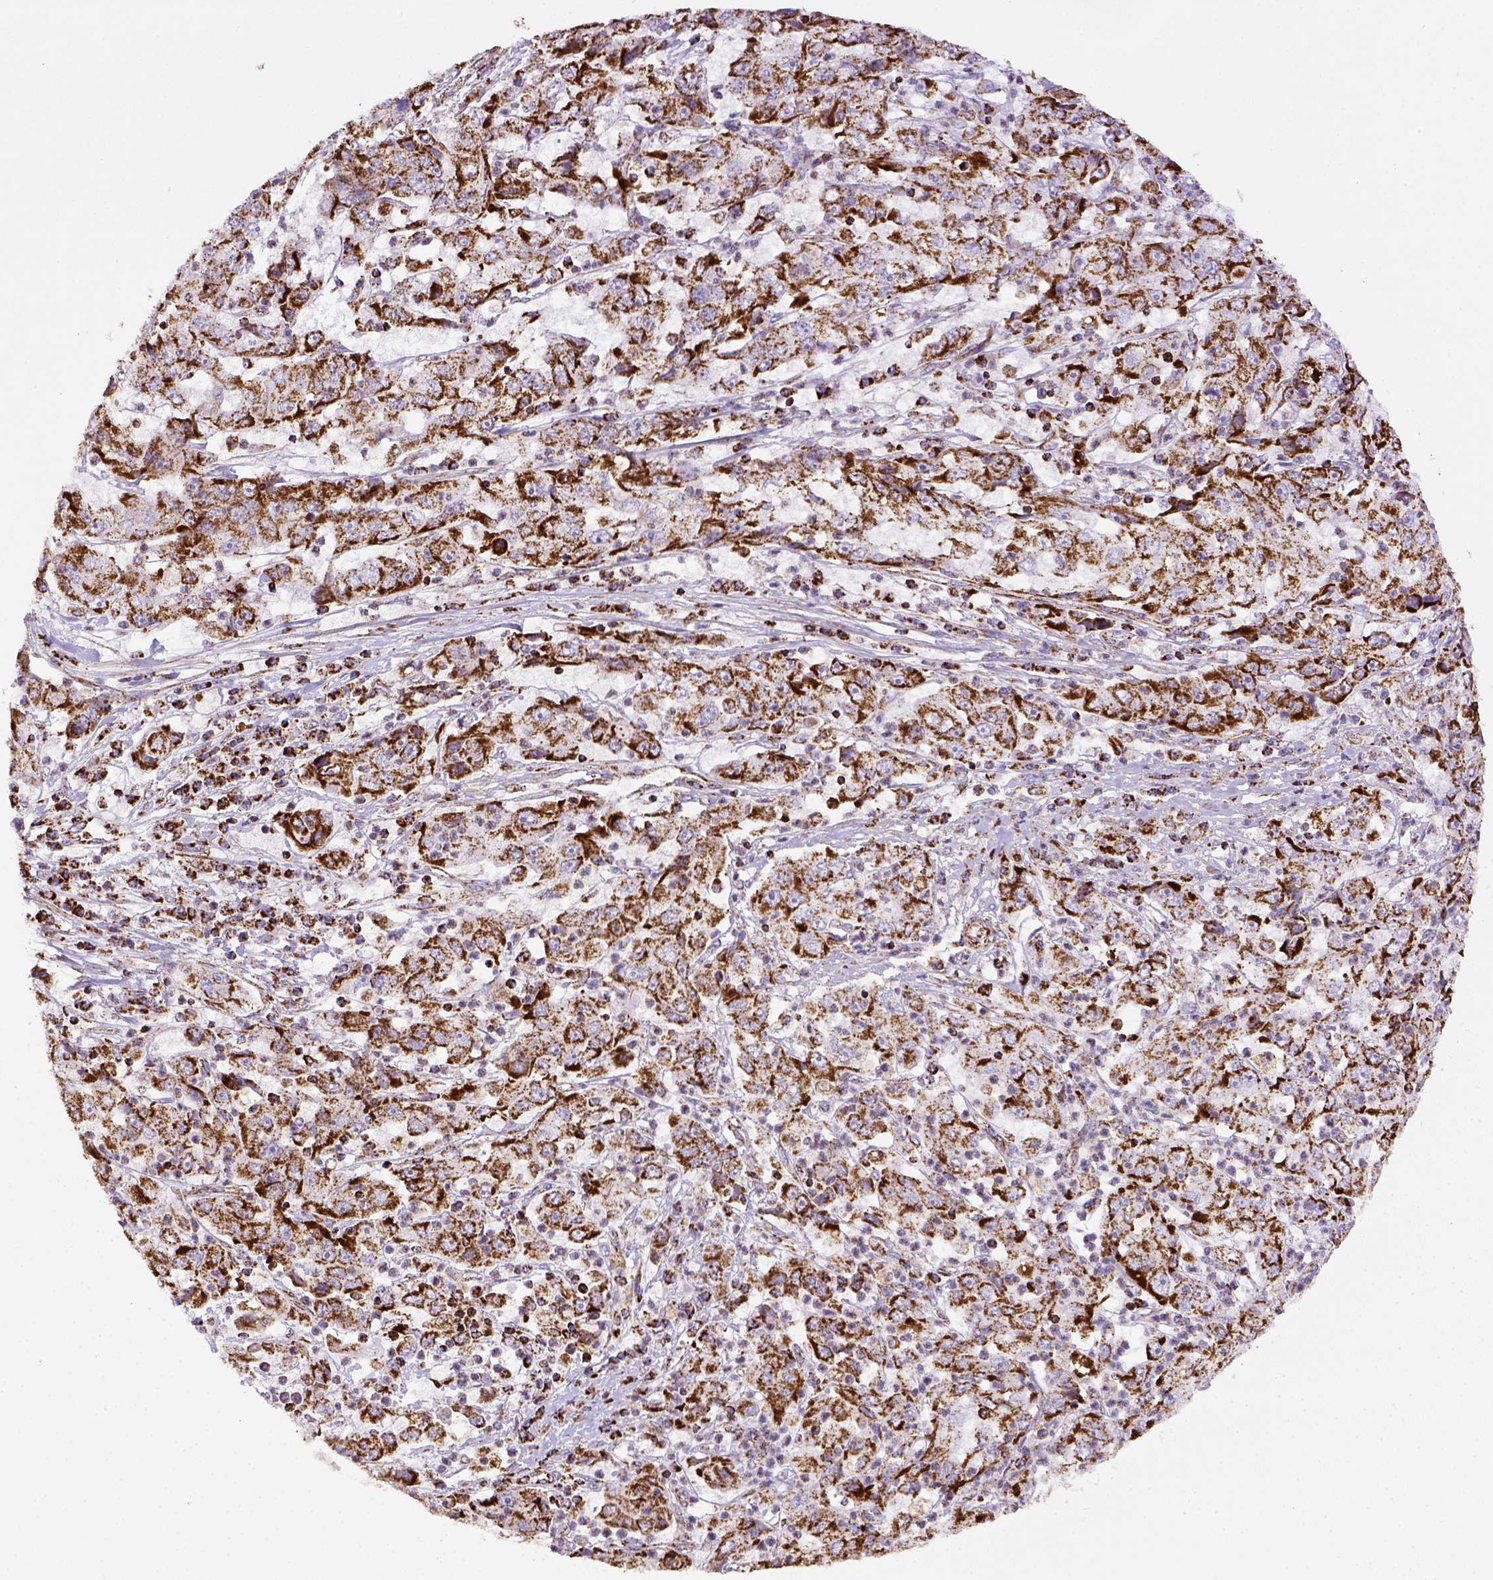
{"staining": {"intensity": "strong", "quantity": ">75%", "location": "cytoplasmic/membranous"}, "tissue": "cervical cancer", "cell_type": "Tumor cells", "image_type": "cancer", "snomed": [{"axis": "morphology", "description": "Squamous cell carcinoma, NOS"}, {"axis": "topography", "description": "Cervix"}], "caption": "Immunohistochemistry (IHC) of human squamous cell carcinoma (cervical) exhibits high levels of strong cytoplasmic/membranous staining in approximately >75% of tumor cells.", "gene": "MT-CO1", "patient": {"sex": "female", "age": 36}}